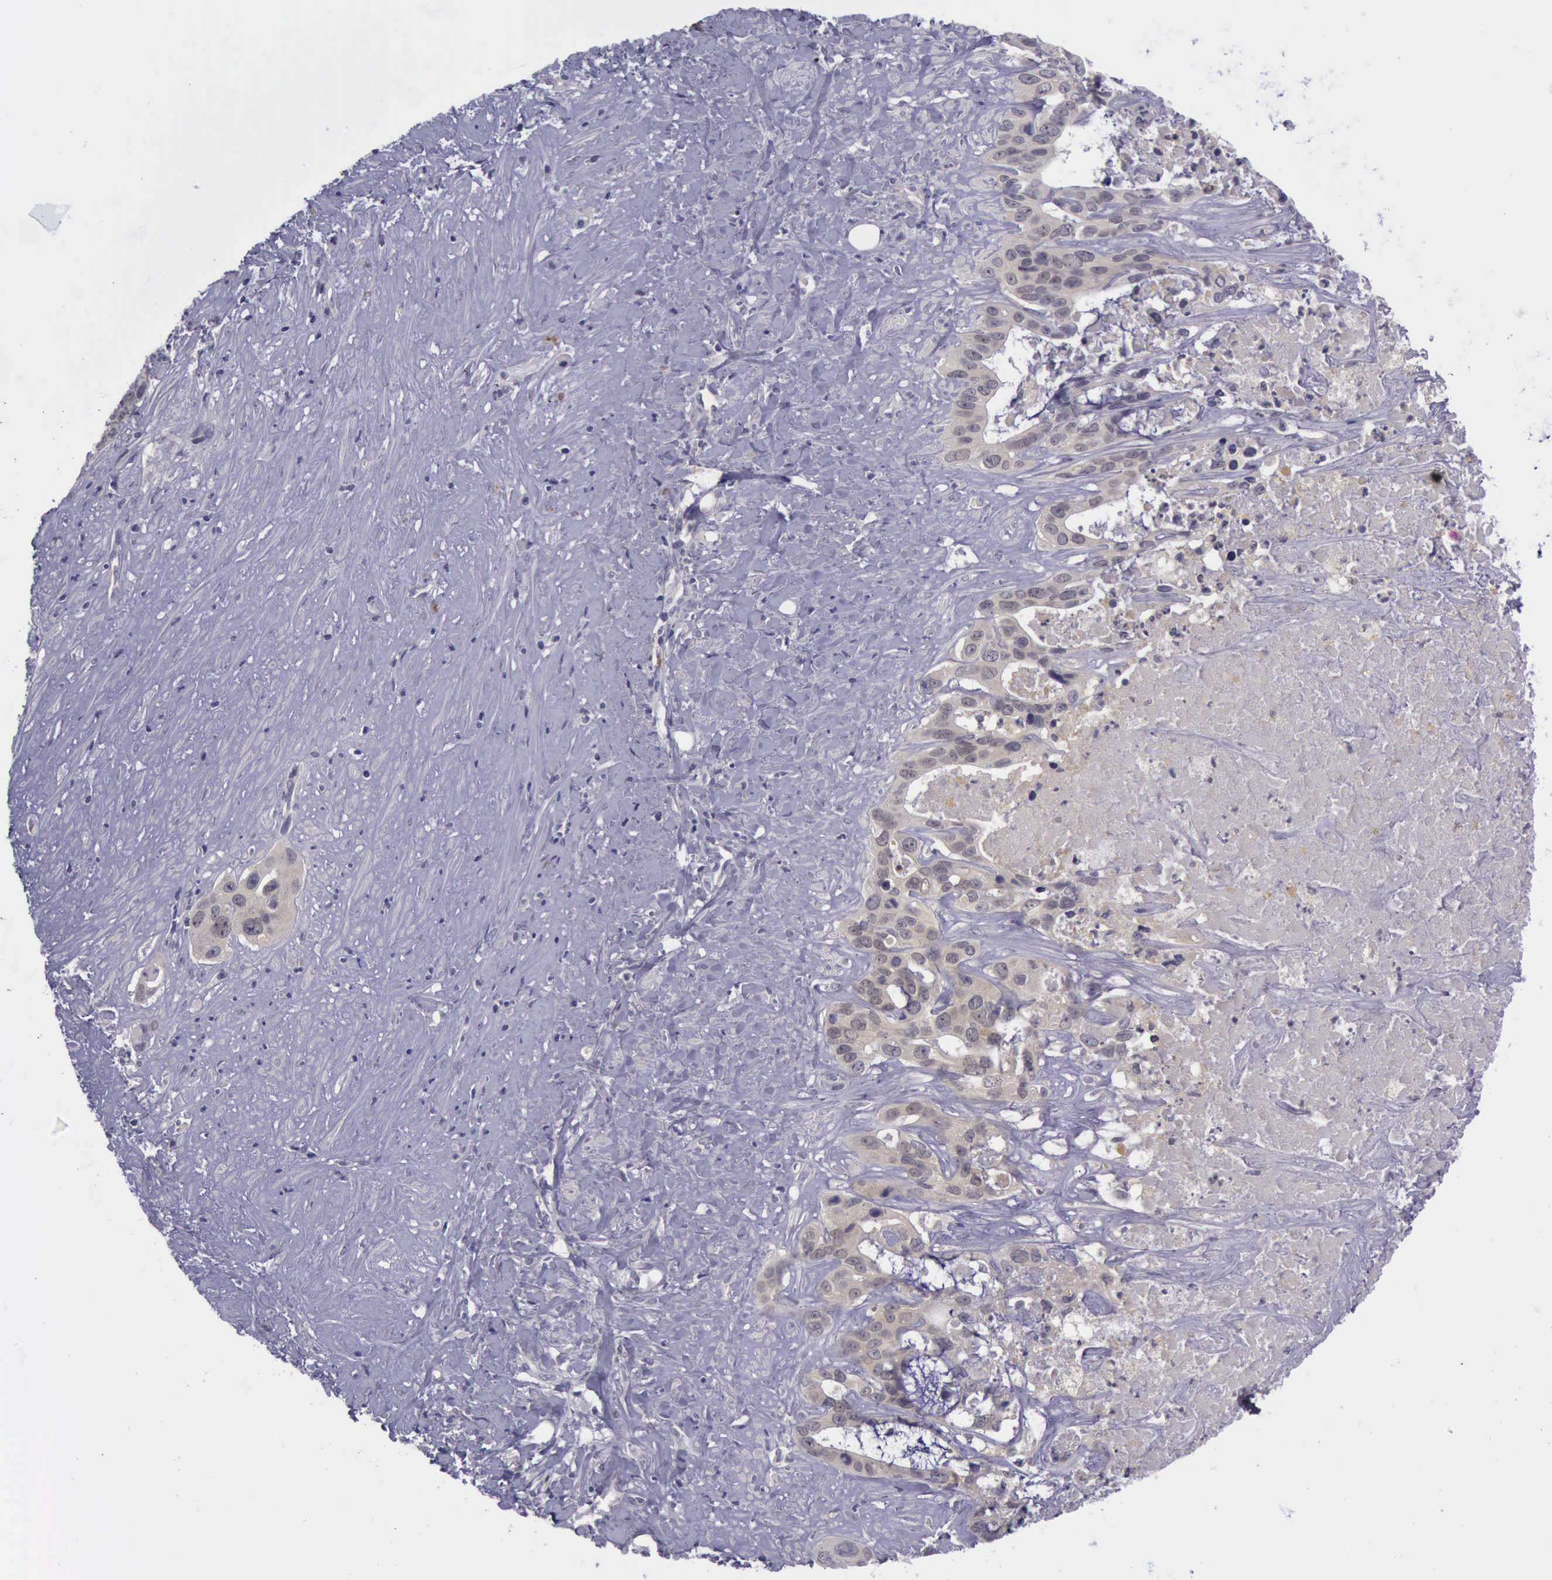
{"staining": {"intensity": "weak", "quantity": ">75%", "location": "cytoplasmic/membranous"}, "tissue": "liver cancer", "cell_type": "Tumor cells", "image_type": "cancer", "snomed": [{"axis": "morphology", "description": "Cholangiocarcinoma"}, {"axis": "topography", "description": "Liver"}], "caption": "Immunohistochemical staining of liver cholangiocarcinoma exhibits low levels of weak cytoplasmic/membranous positivity in about >75% of tumor cells.", "gene": "ARNT2", "patient": {"sex": "female", "age": 65}}